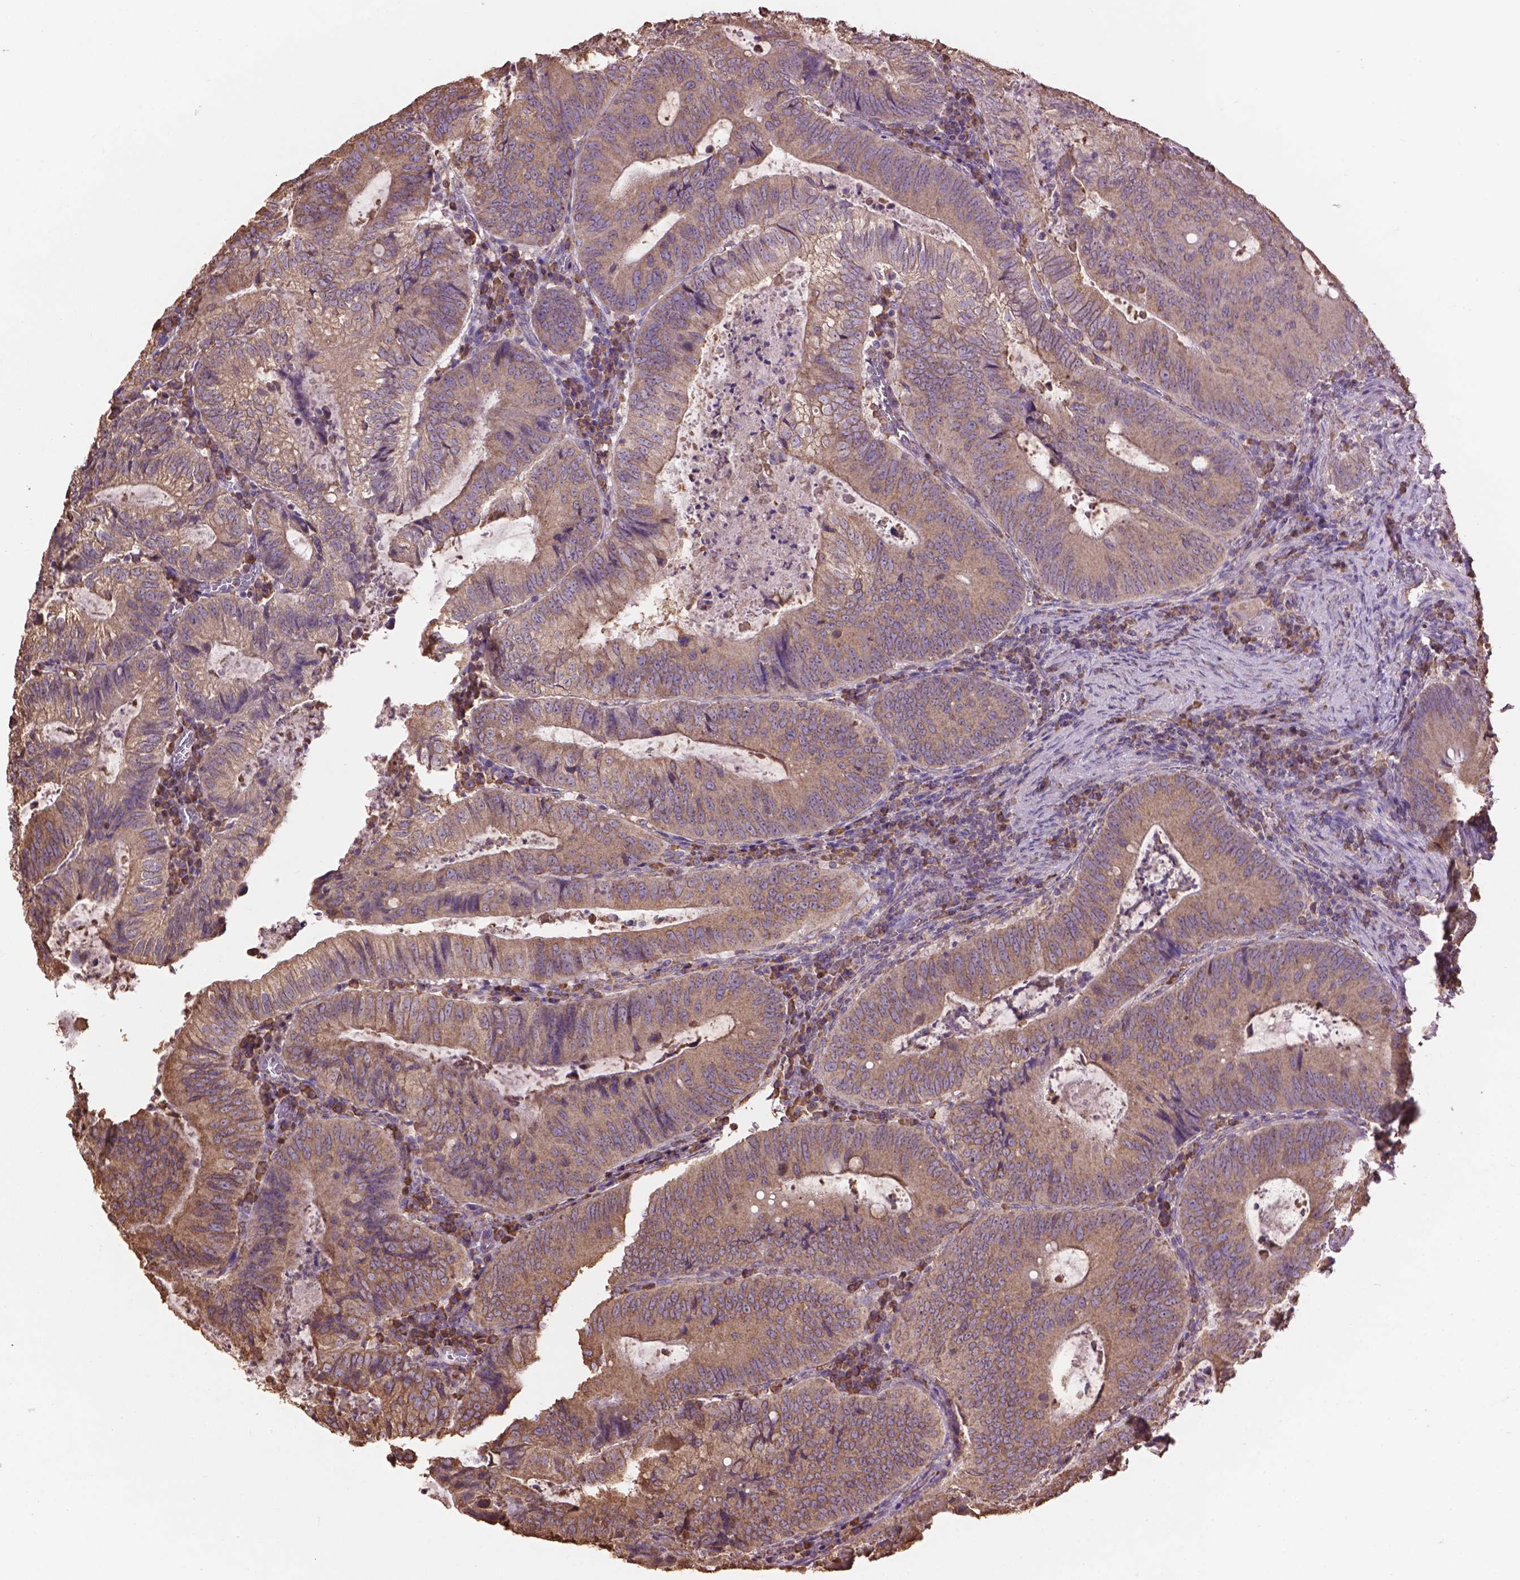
{"staining": {"intensity": "moderate", "quantity": ">75%", "location": "cytoplasmic/membranous"}, "tissue": "colorectal cancer", "cell_type": "Tumor cells", "image_type": "cancer", "snomed": [{"axis": "morphology", "description": "Adenocarcinoma, NOS"}, {"axis": "topography", "description": "Colon"}], "caption": "A brown stain shows moderate cytoplasmic/membranous staining of a protein in colorectal cancer tumor cells.", "gene": "PPP2R5E", "patient": {"sex": "male", "age": 67}}